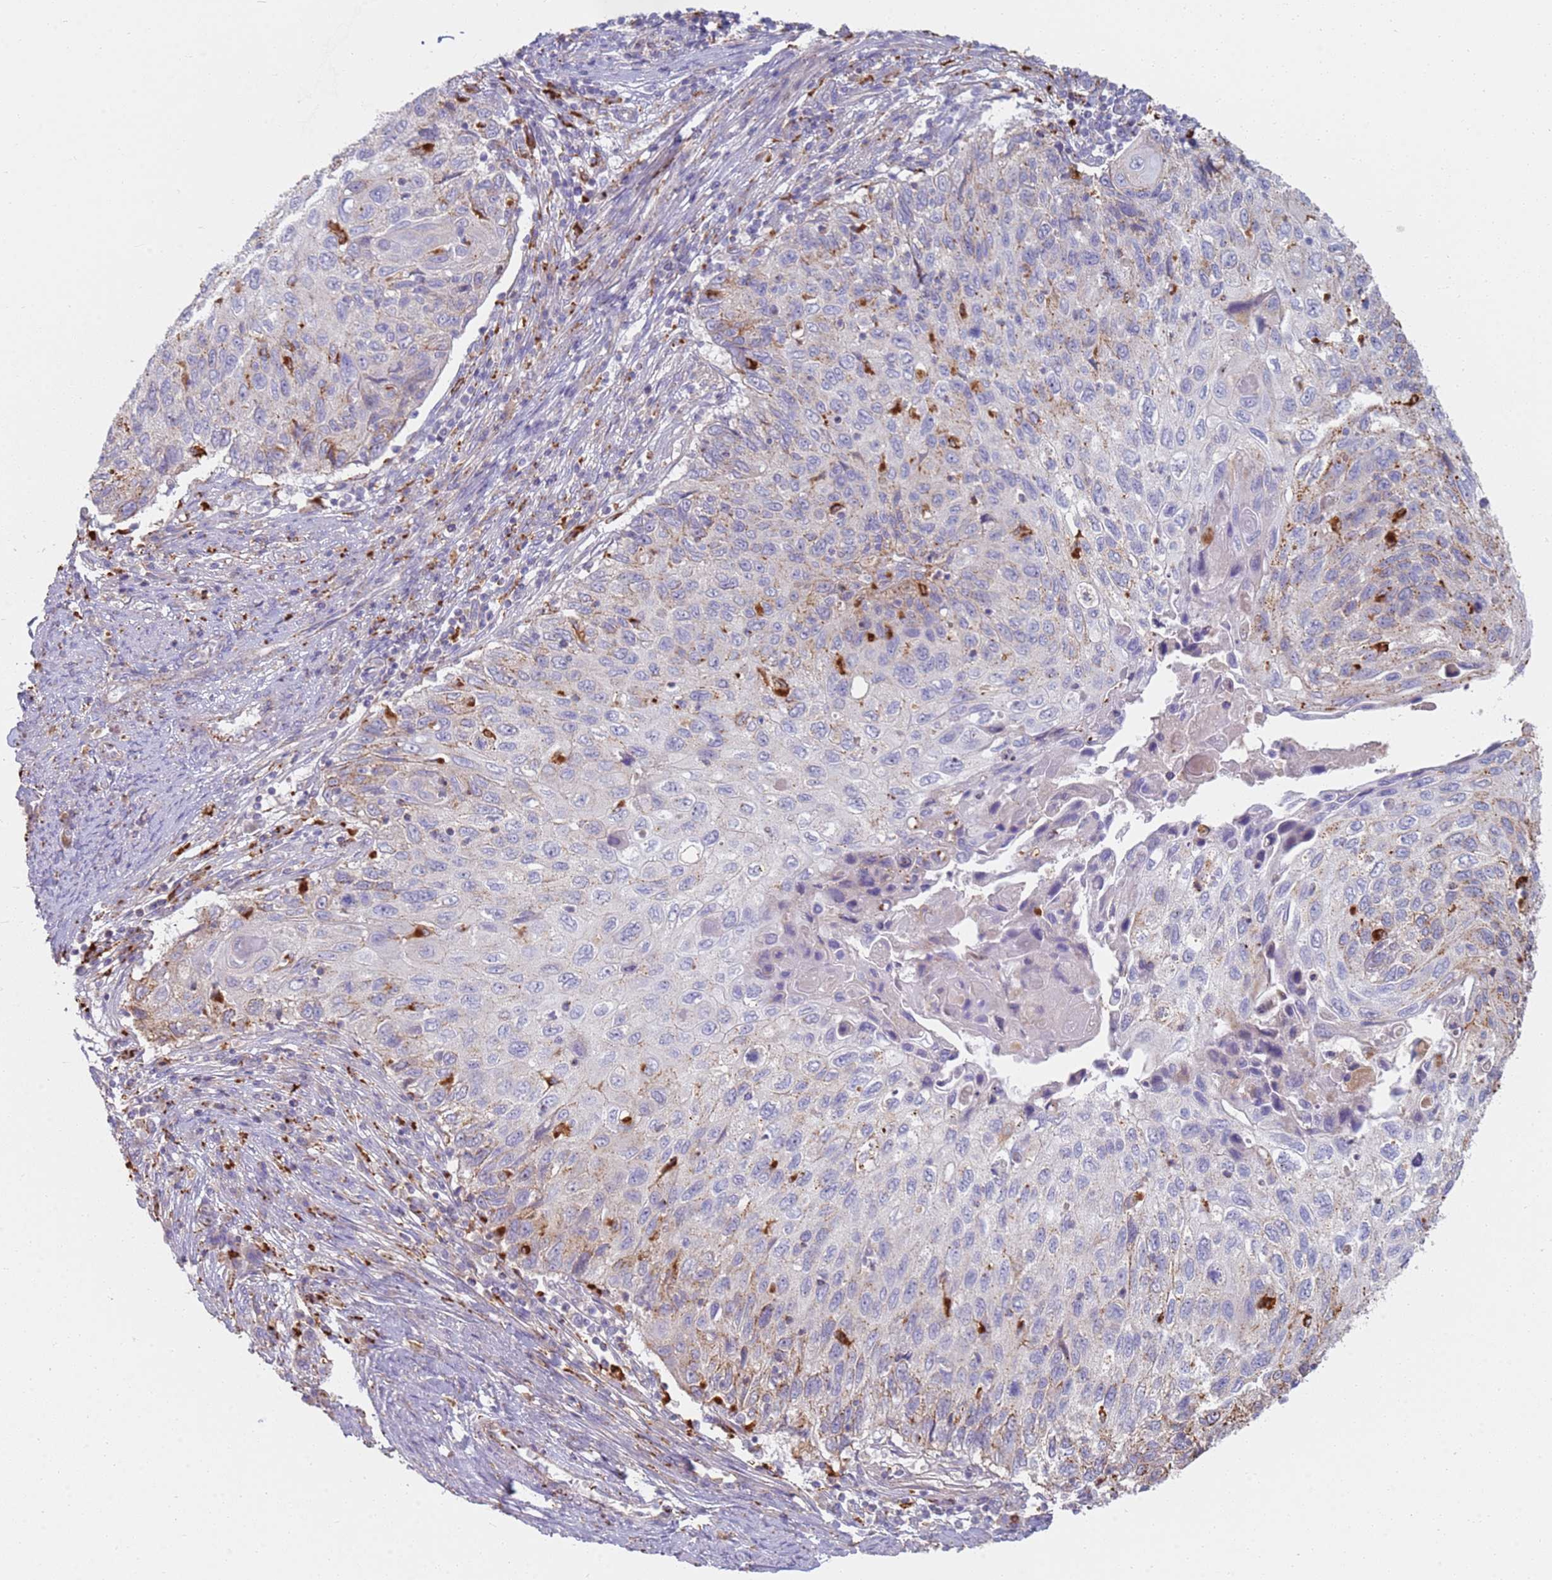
{"staining": {"intensity": "moderate", "quantity": "<25%", "location": "cytoplasmic/membranous"}, "tissue": "cervical cancer", "cell_type": "Tumor cells", "image_type": "cancer", "snomed": [{"axis": "morphology", "description": "Squamous cell carcinoma, NOS"}, {"axis": "topography", "description": "Cervix"}], "caption": "There is low levels of moderate cytoplasmic/membranous positivity in tumor cells of squamous cell carcinoma (cervical), as demonstrated by immunohistochemical staining (brown color).", "gene": "TMEM229B", "patient": {"sex": "female", "age": 70}}